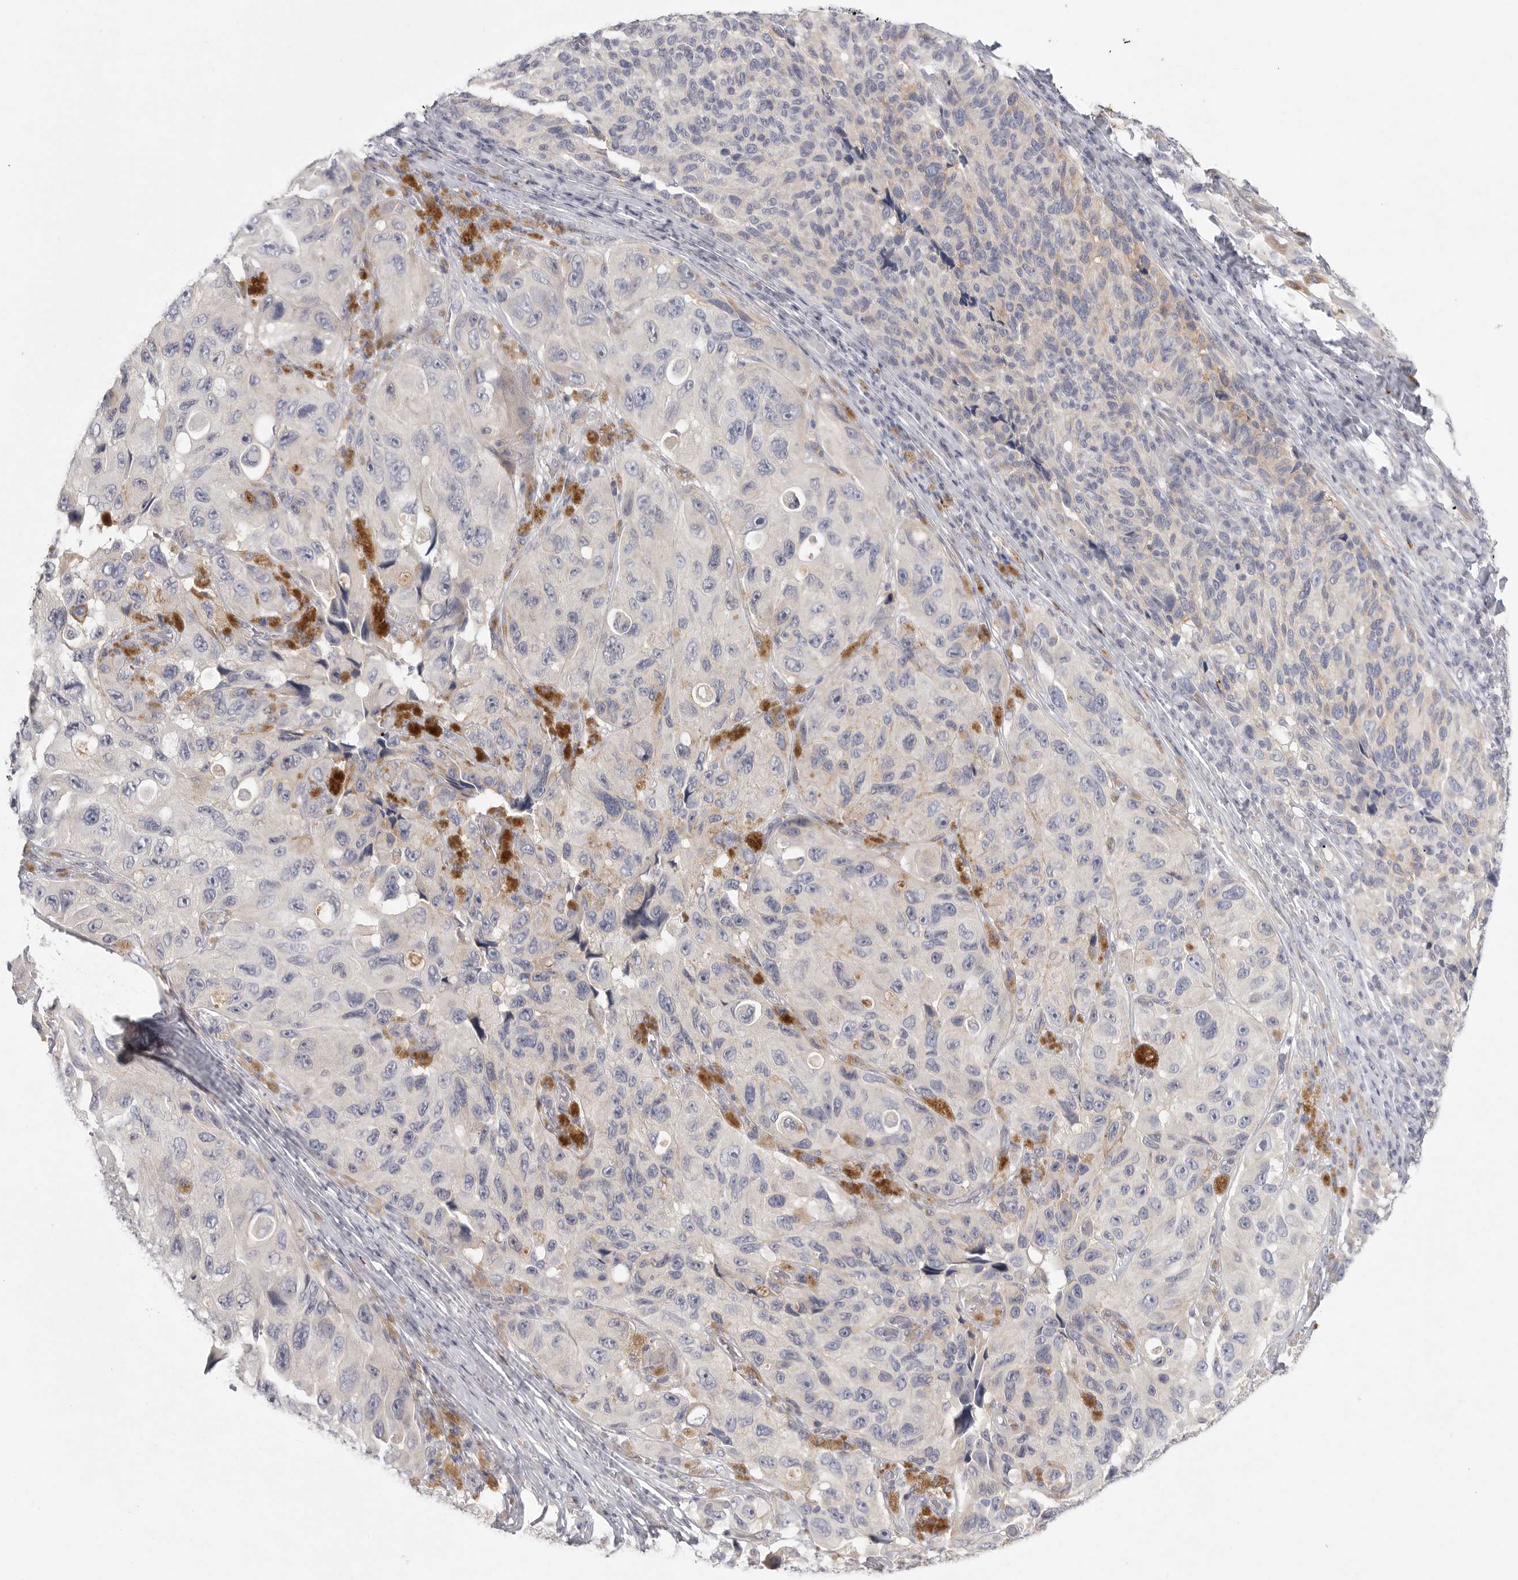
{"staining": {"intensity": "negative", "quantity": "none", "location": "none"}, "tissue": "melanoma", "cell_type": "Tumor cells", "image_type": "cancer", "snomed": [{"axis": "morphology", "description": "Malignant melanoma, NOS"}, {"axis": "topography", "description": "Skin"}], "caption": "High magnification brightfield microscopy of malignant melanoma stained with DAB (3,3'-diaminobenzidine) (brown) and counterstained with hematoxylin (blue): tumor cells show no significant expression.", "gene": "ELP3", "patient": {"sex": "female", "age": 73}}